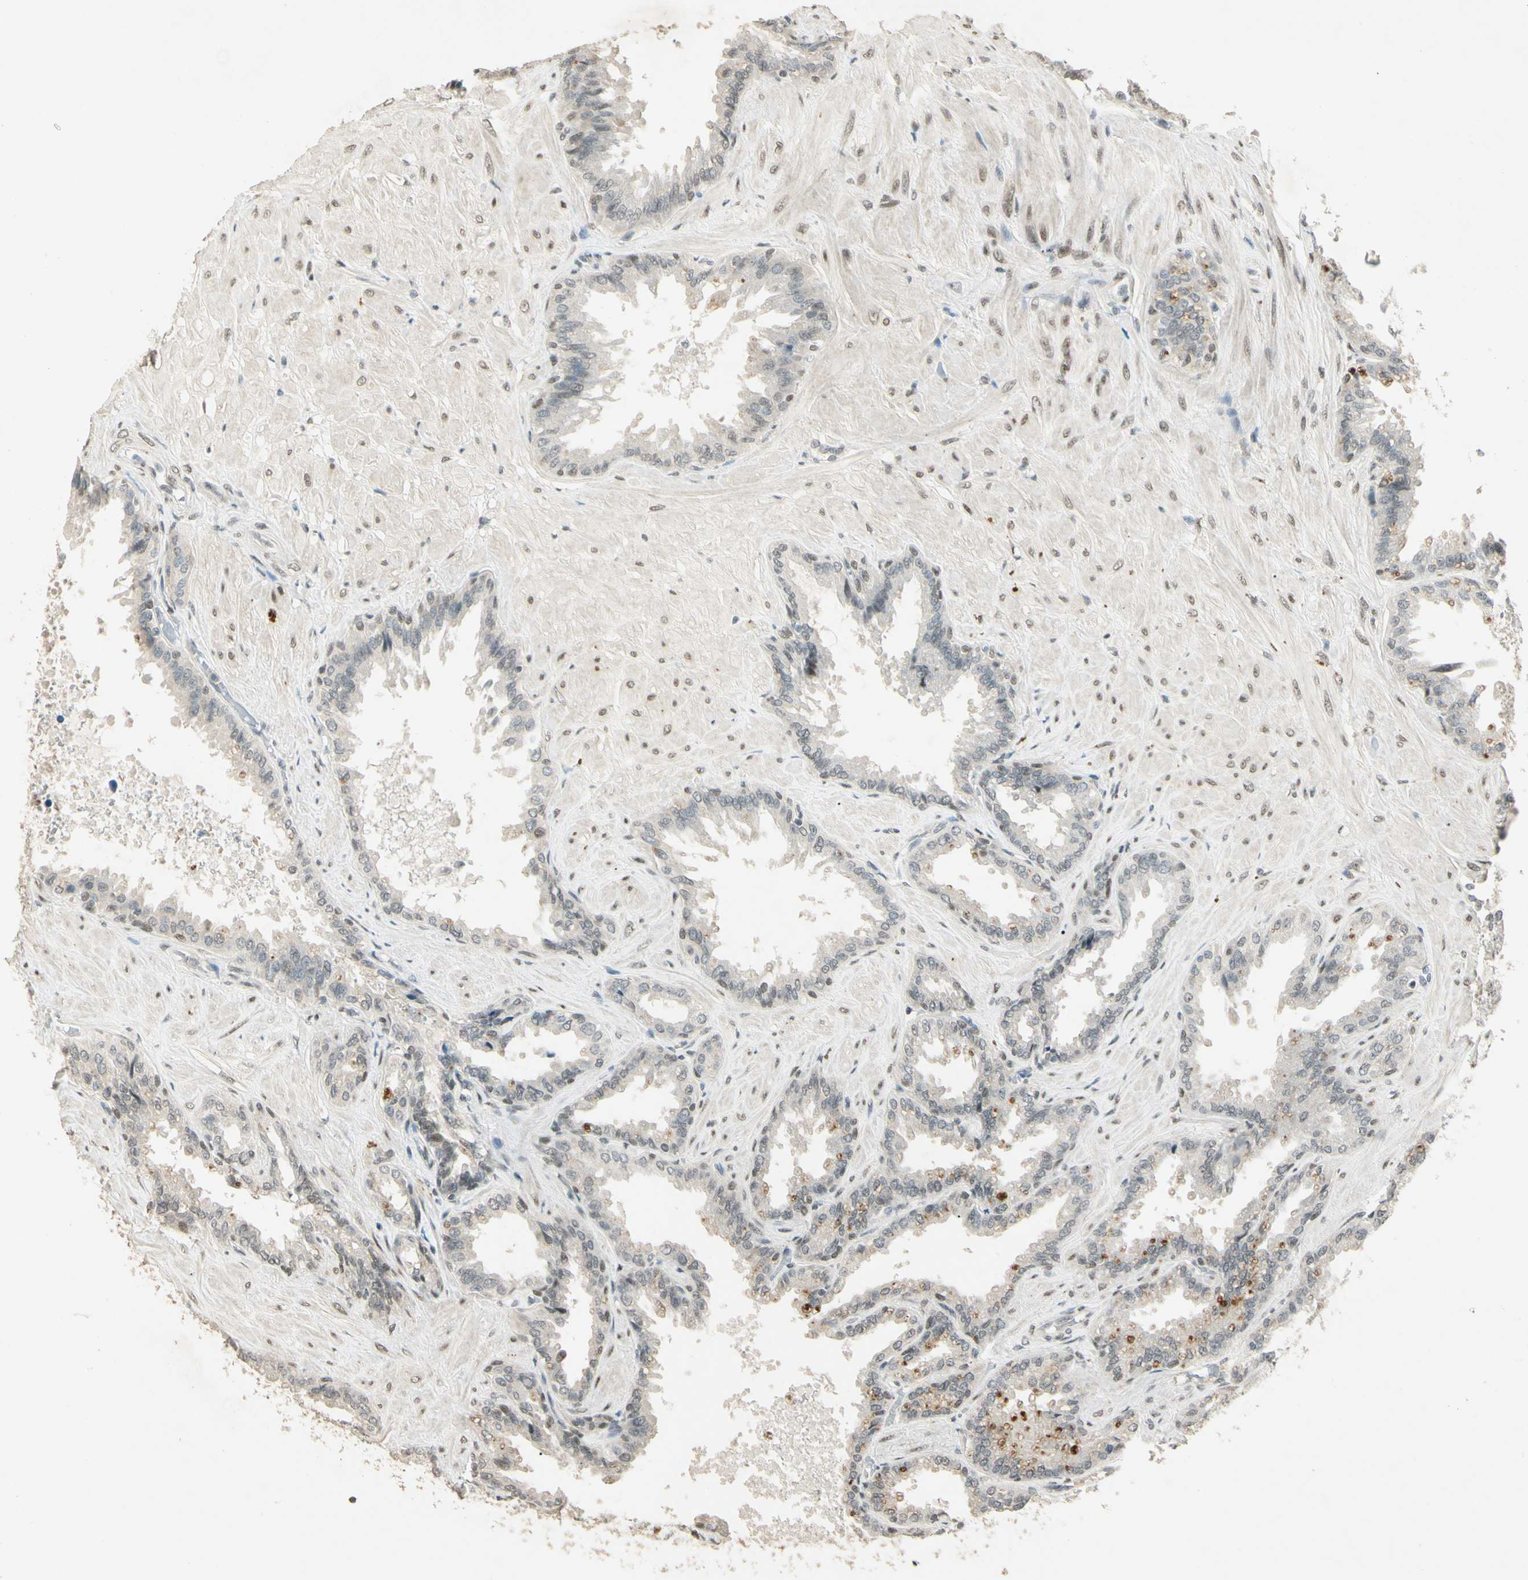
{"staining": {"intensity": "weak", "quantity": "<25%", "location": "cytoplasmic/membranous,nuclear"}, "tissue": "seminal vesicle", "cell_type": "Glandular cells", "image_type": "normal", "snomed": [{"axis": "morphology", "description": "Normal tissue, NOS"}, {"axis": "topography", "description": "Seminal veicle"}], "caption": "Glandular cells show no significant staining in benign seminal vesicle. Nuclei are stained in blue.", "gene": "ZBTB4", "patient": {"sex": "male", "age": 46}}